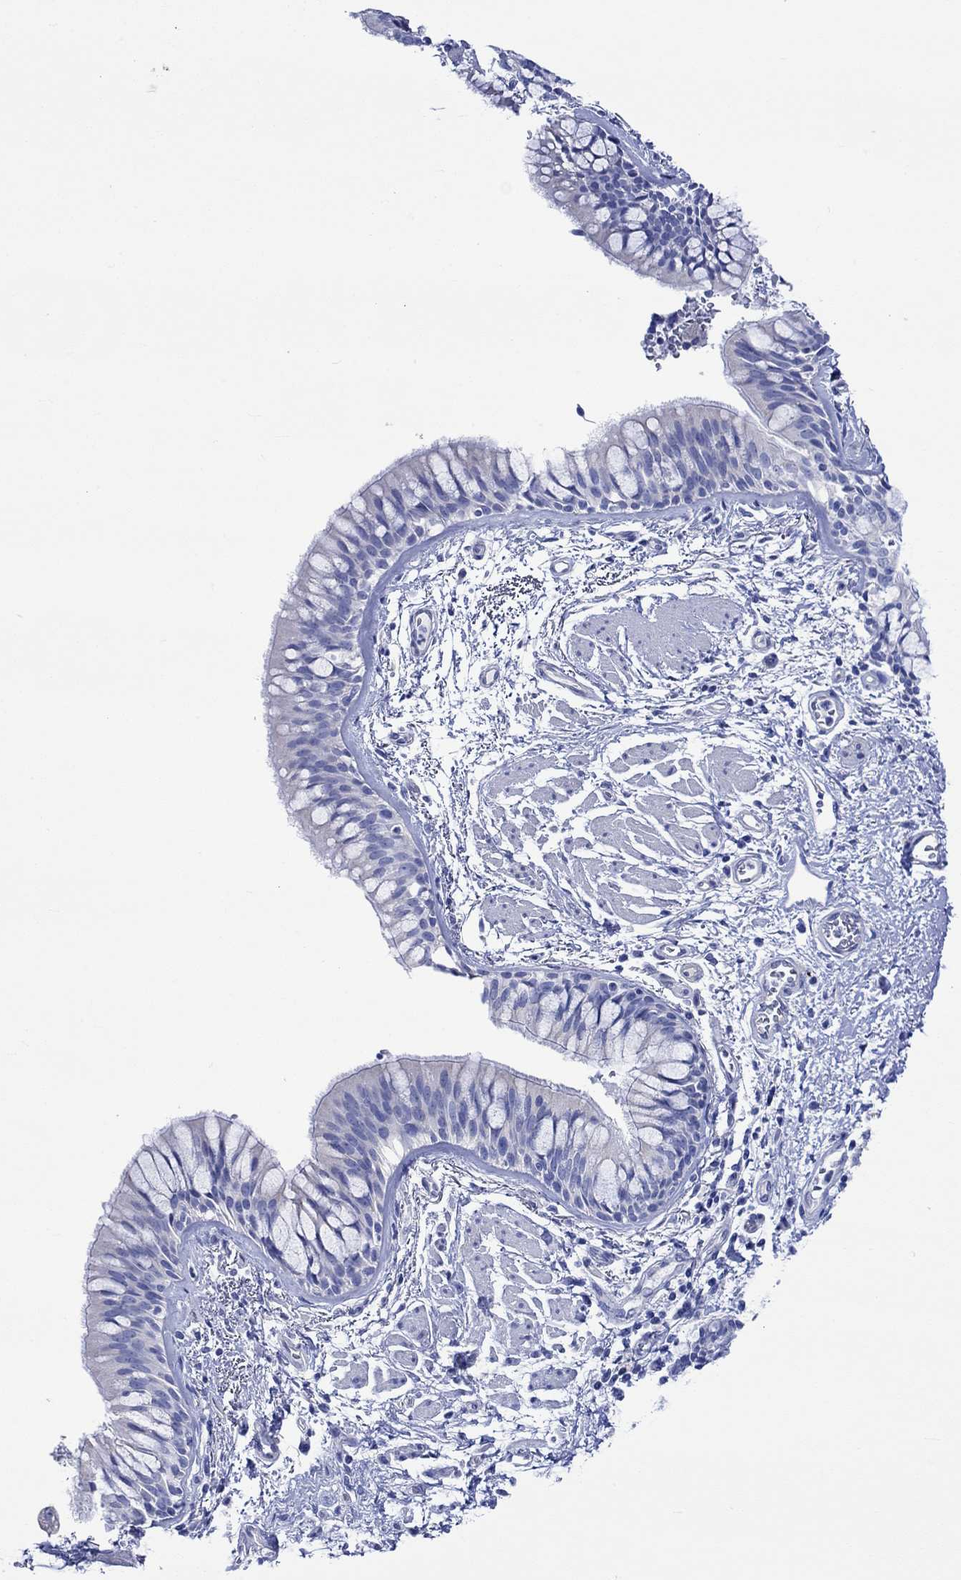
{"staining": {"intensity": "negative", "quantity": "none", "location": "none"}, "tissue": "bronchus", "cell_type": "Respiratory epithelial cells", "image_type": "normal", "snomed": [{"axis": "morphology", "description": "Normal tissue, NOS"}, {"axis": "topography", "description": "Bronchus"}, {"axis": "topography", "description": "Lung"}], "caption": "Micrograph shows no significant protein staining in respiratory epithelial cells of normal bronchus.", "gene": "HARBI1", "patient": {"sex": "female", "age": 57}}